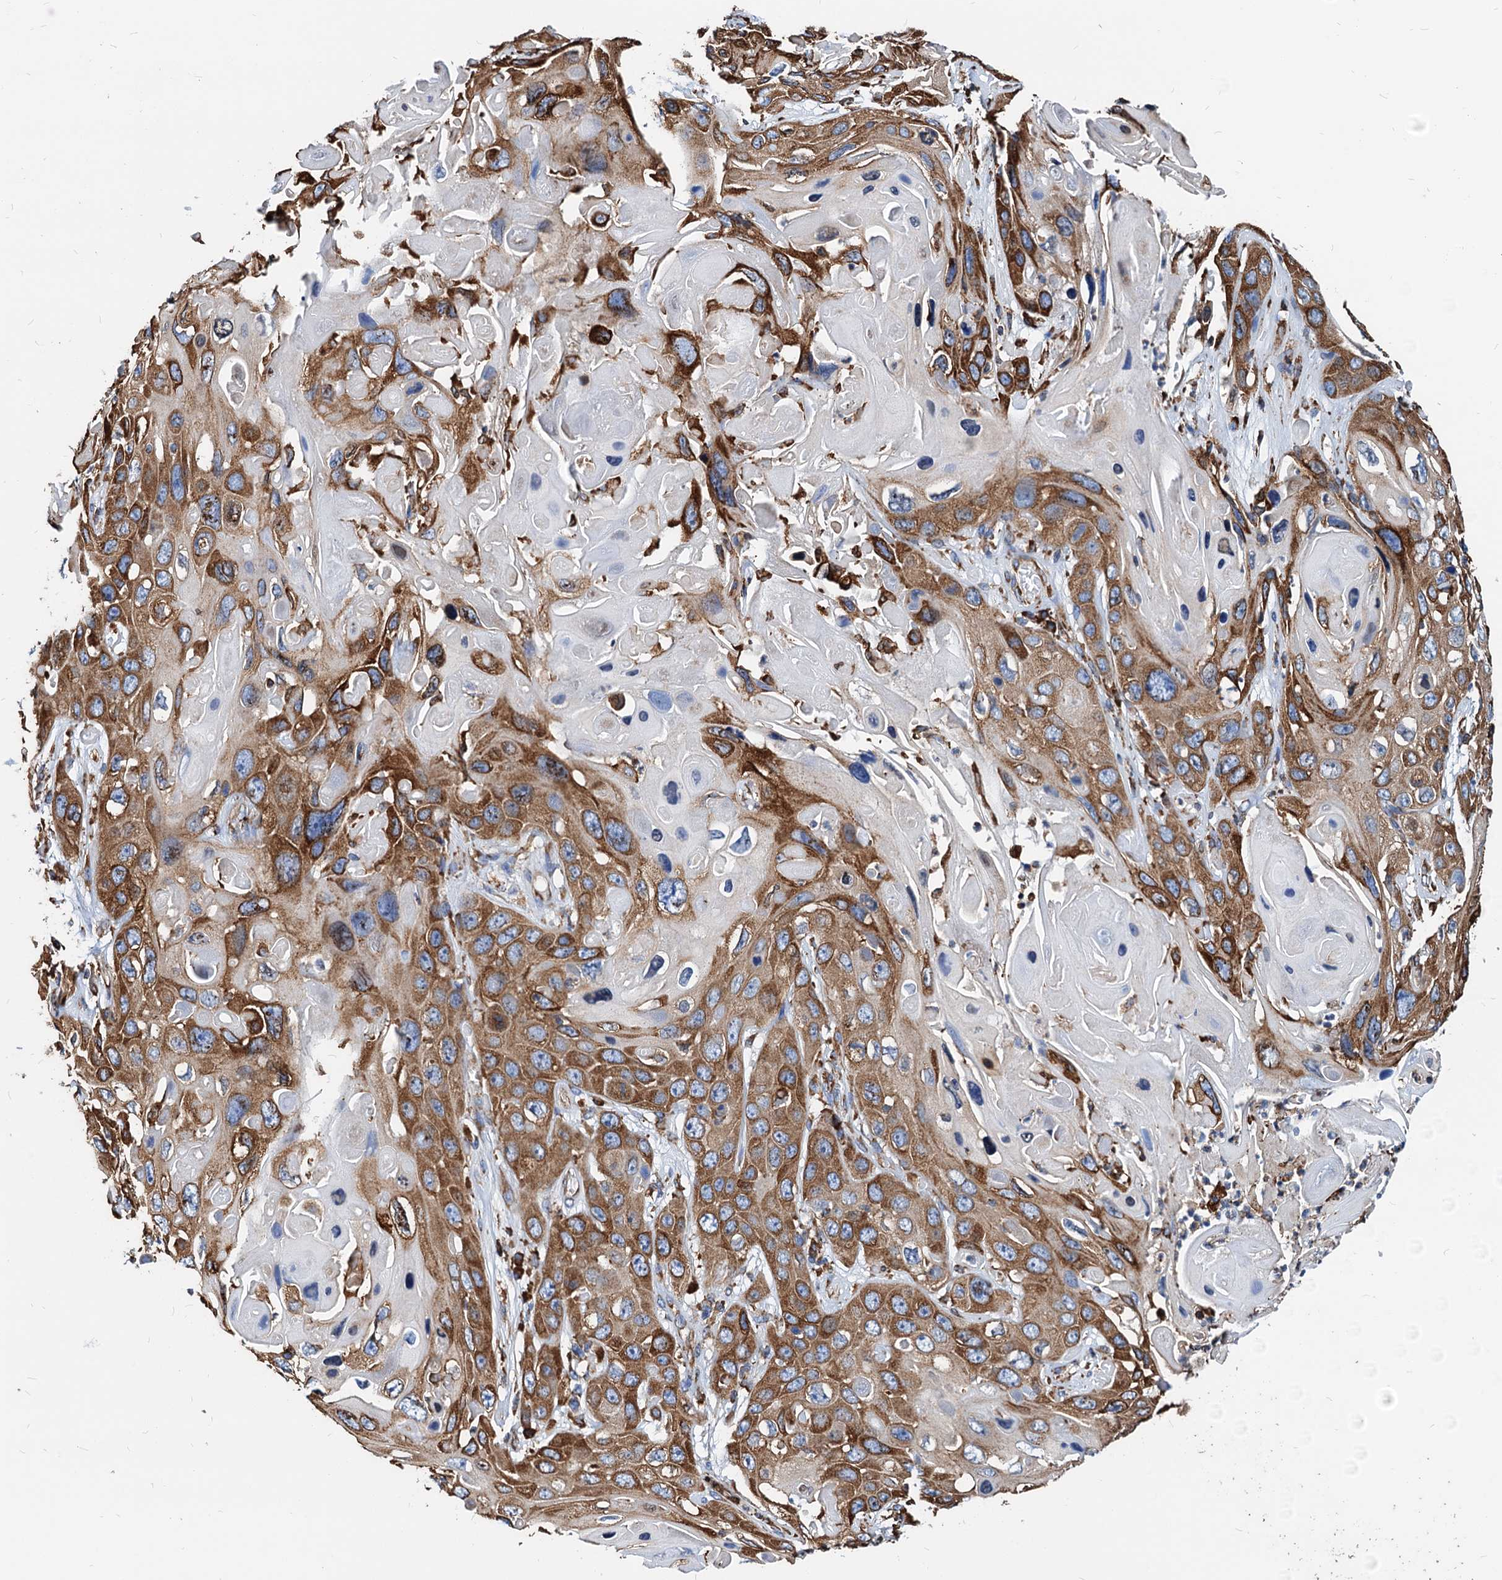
{"staining": {"intensity": "moderate", "quantity": ">75%", "location": "cytoplasmic/membranous"}, "tissue": "skin cancer", "cell_type": "Tumor cells", "image_type": "cancer", "snomed": [{"axis": "morphology", "description": "Squamous cell carcinoma, NOS"}, {"axis": "topography", "description": "Skin"}], "caption": "Brown immunohistochemical staining in skin cancer (squamous cell carcinoma) demonstrates moderate cytoplasmic/membranous positivity in about >75% of tumor cells. The staining is performed using DAB (3,3'-diaminobenzidine) brown chromogen to label protein expression. The nuclei are counter-stained blue using hematoxylin.", "gene": "HSPA5", "patient": {"sex": "male", "age": 55}}